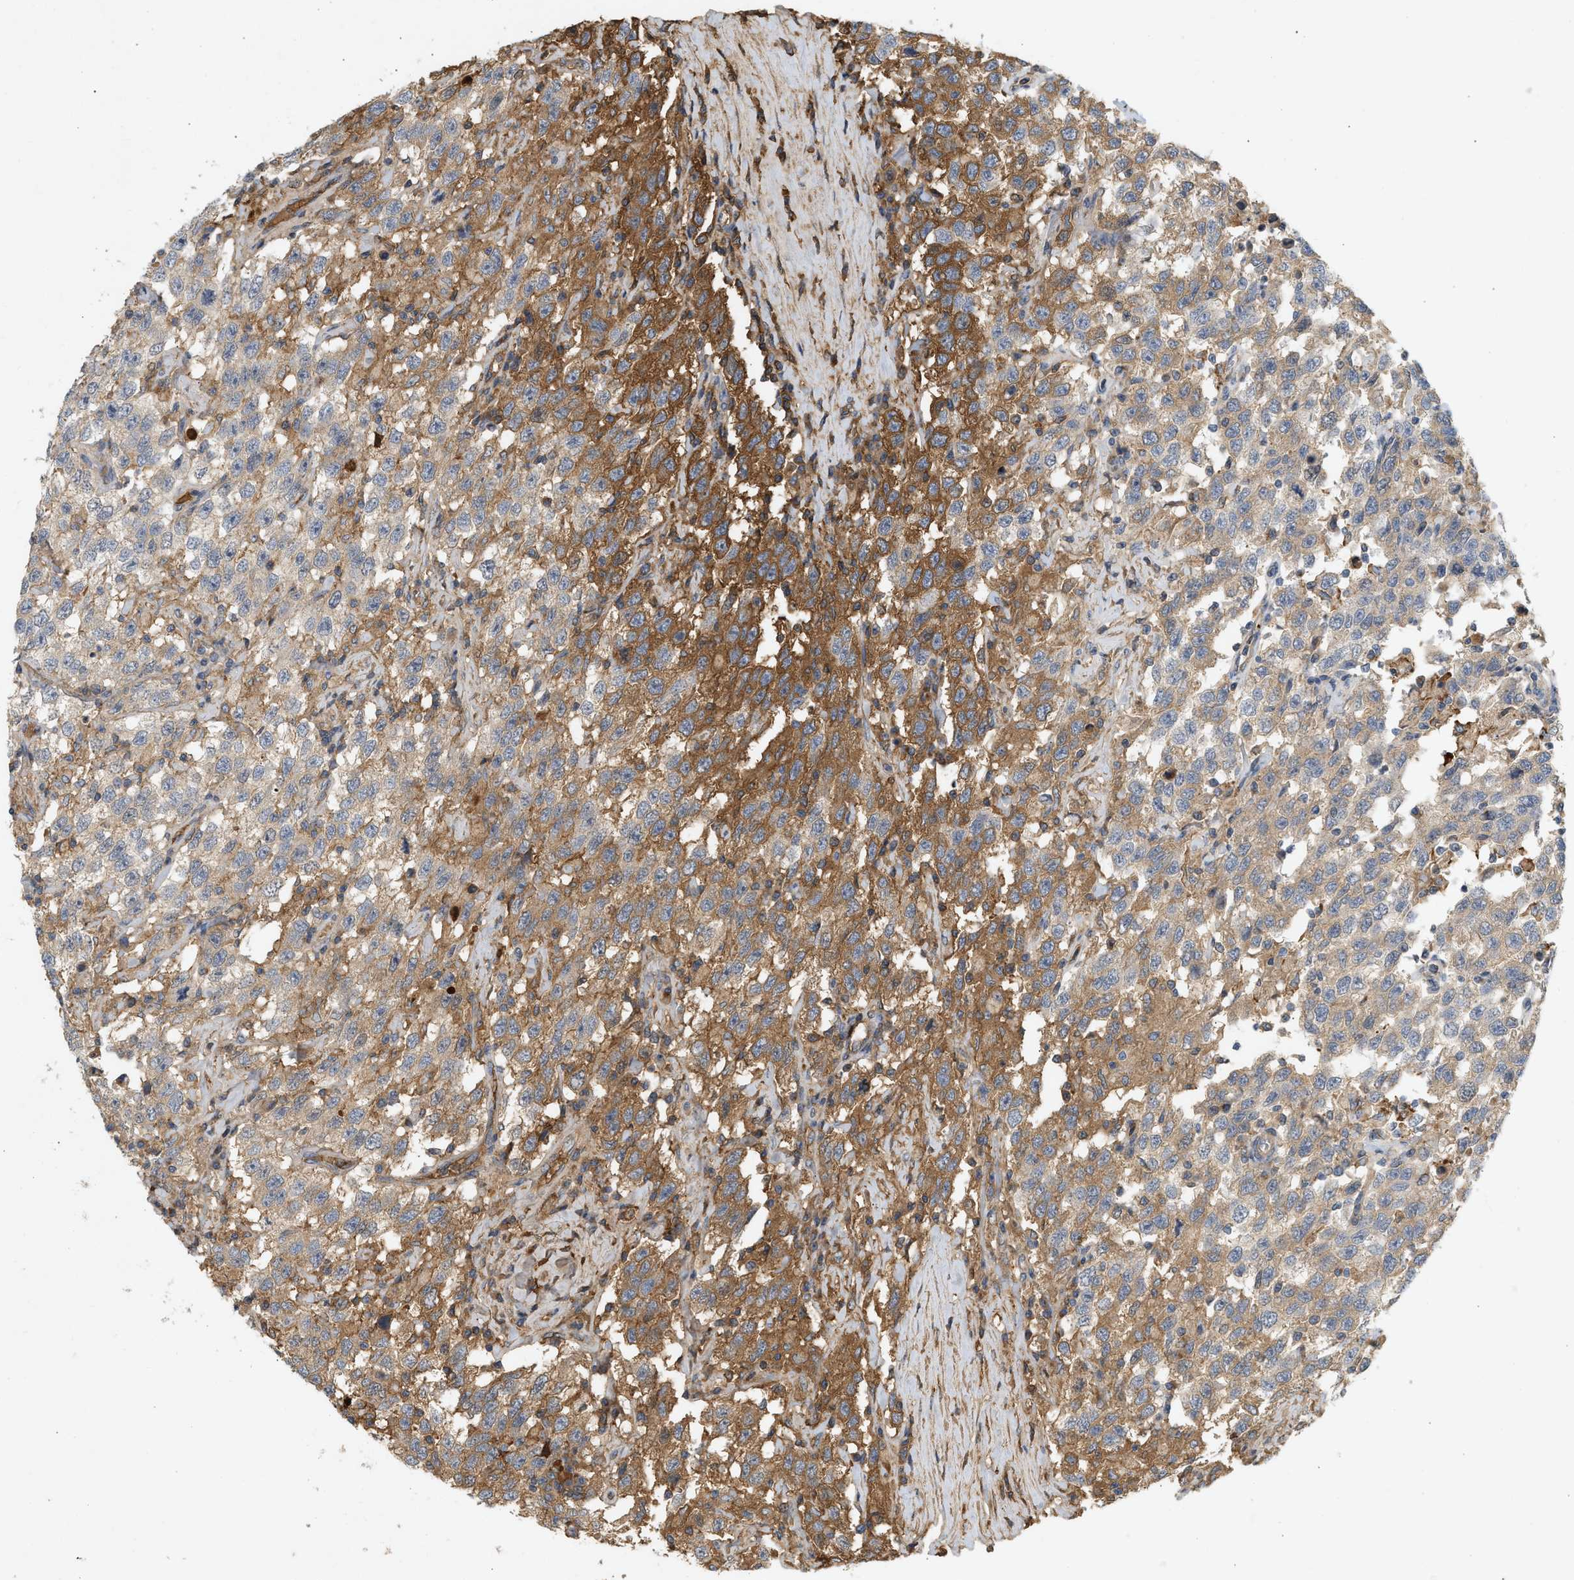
{"staining": {"intensity": "moderate", "quantity": ">75%", "location": "cytoplasmic/membranous"}, "tissue": "testis cancer", "cell_type": "Tumor cells", "image_type": "cancer", "snomed": [{"axis": "morphology", "description": "Seminoma, NOS"}, {"axis": "topography", "description": "Testis"}], "caption": "A brown stain shows moderate cytoplasmic/membranous expression of a protein in seminoma (testis) tumor cells.", "gene": "F8", "patient": {"sex": "male", "age": 41}}